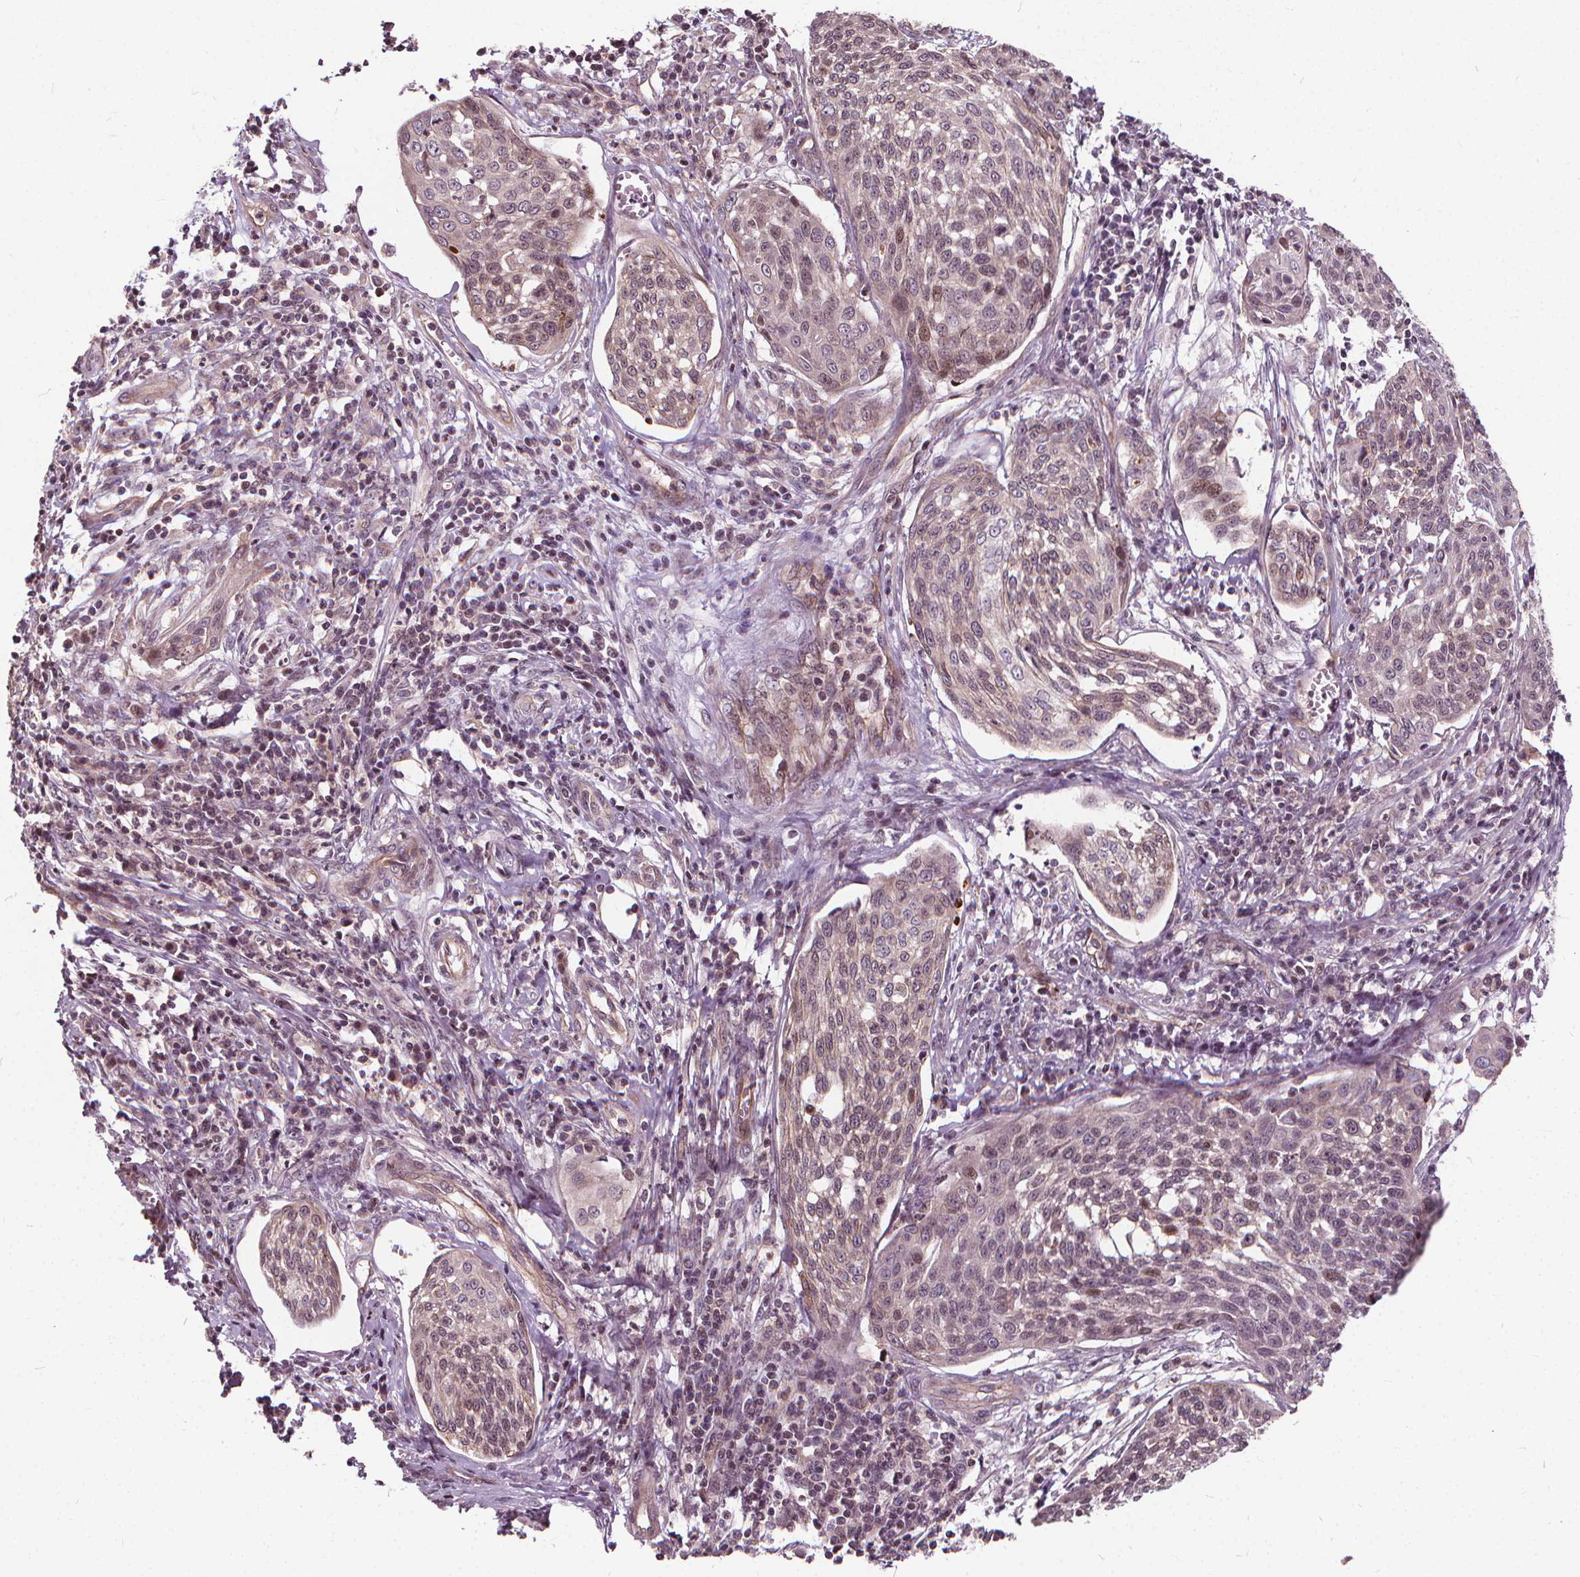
{"staining": {"intensity": "negative", "quantity": "none", "location": "none"}, "tissue": "cervical cancer", "cell_type": "Tumor cells", "image_type": "cancer", "snomed": [{"axis": "morphology", "description": "Squamous cell carcinoma, NOS"}, {"axis": "topography", "description": "Cervix"}], "caption": "This image is of cervical cancer stained with immunohistochemistry (IHC) to label a protein in brown with the nuclei are counter-stained blue. There is no positivity in tumor cells. Brightfield microscopy of immunohistochemistry (IHC) stained with DAB (3,3'-diaminobenzidine) (brown) and hematoxylin (blue), captured at high magnification.", "gene": "INPP5E", "patient": {"sex": "female", "age": 34}}